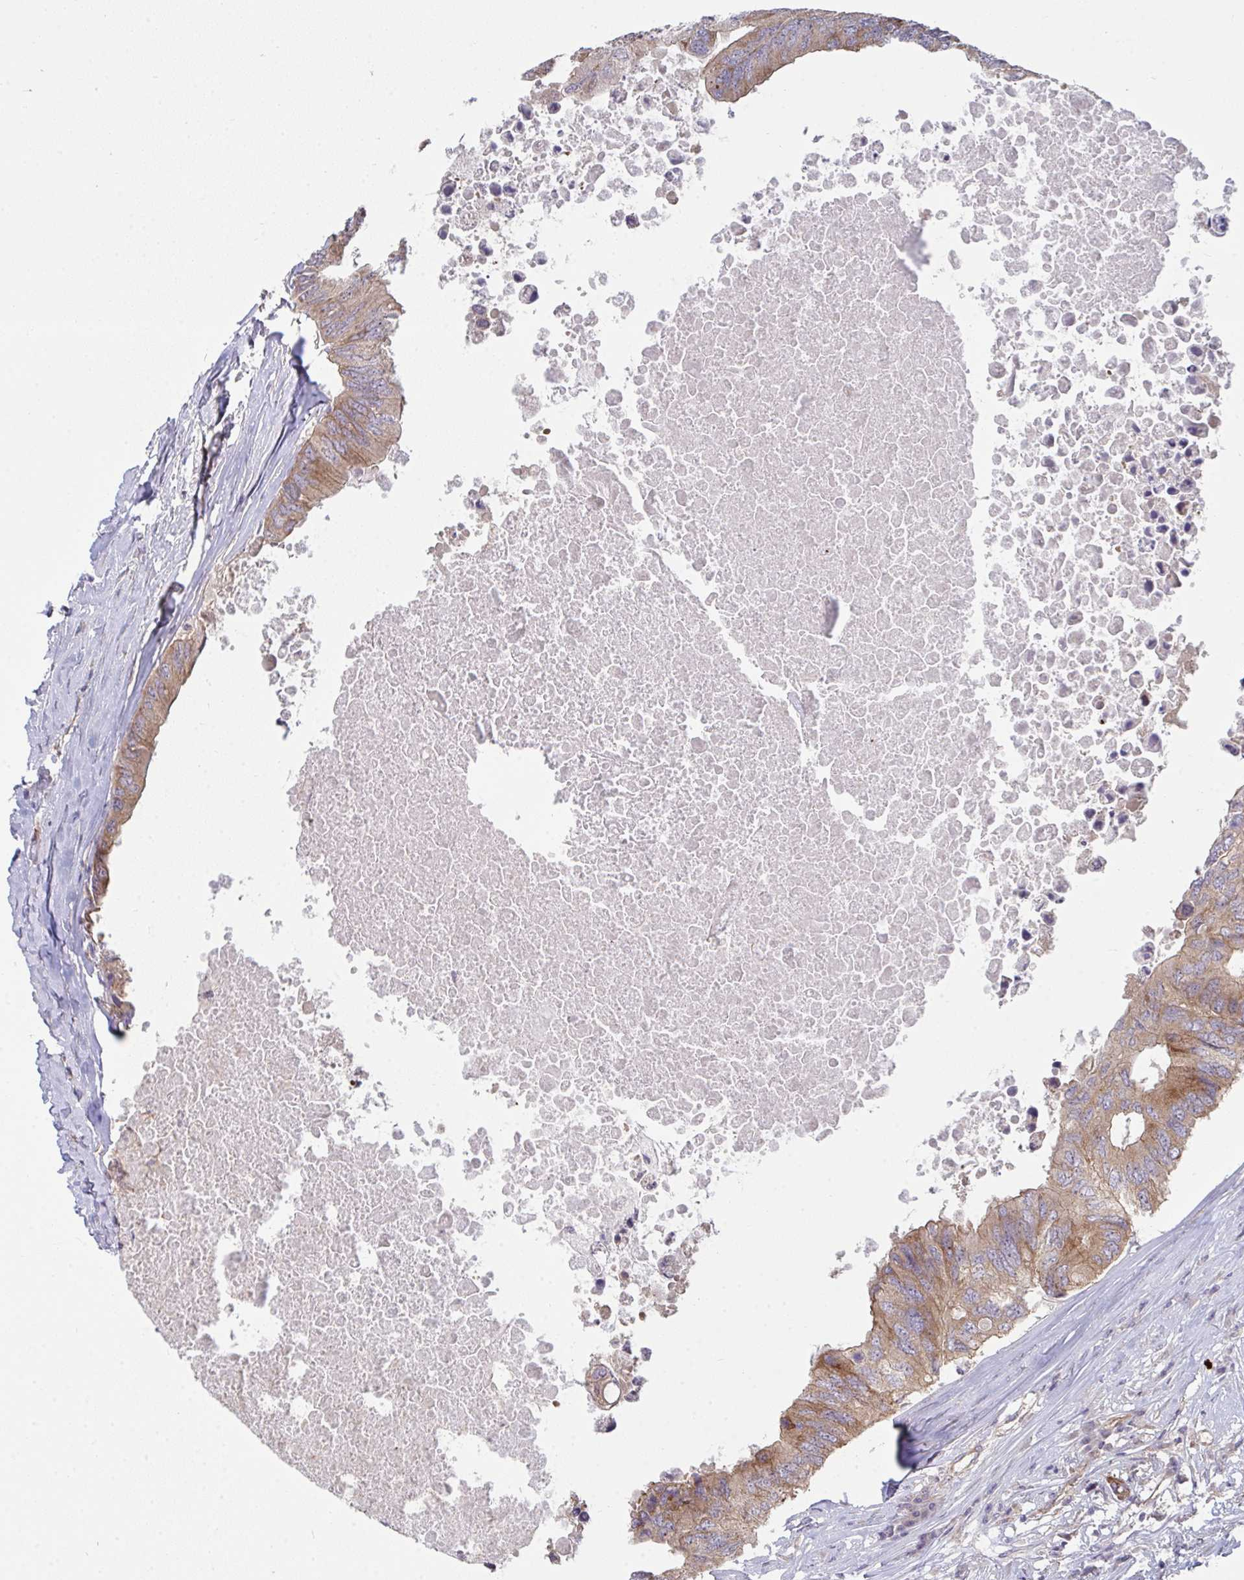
{"staining": {"intensity": "moderate", "quantity": ">75%", "location": "cytoplasmic/membranous"}, "tissue": "colorectal cancer", "cell_type": "Tumor cells", "image_type": "cancer", "snomed": [{"axis": "morphology", "description": "Adenocarcinoma, NOS"}, {"axis": "topography", "description": "Colon"}], "caption": "IHC (DAB (3,3'-diaminobenzidine)) staining of human adenocarcinoma (colorectal) exhibits moderate cytoplasmic/membranous protein staining in approximately >75% of tumor cells.", "gene": "CASP9", "patient": {"sex": "male", "age": 71}}